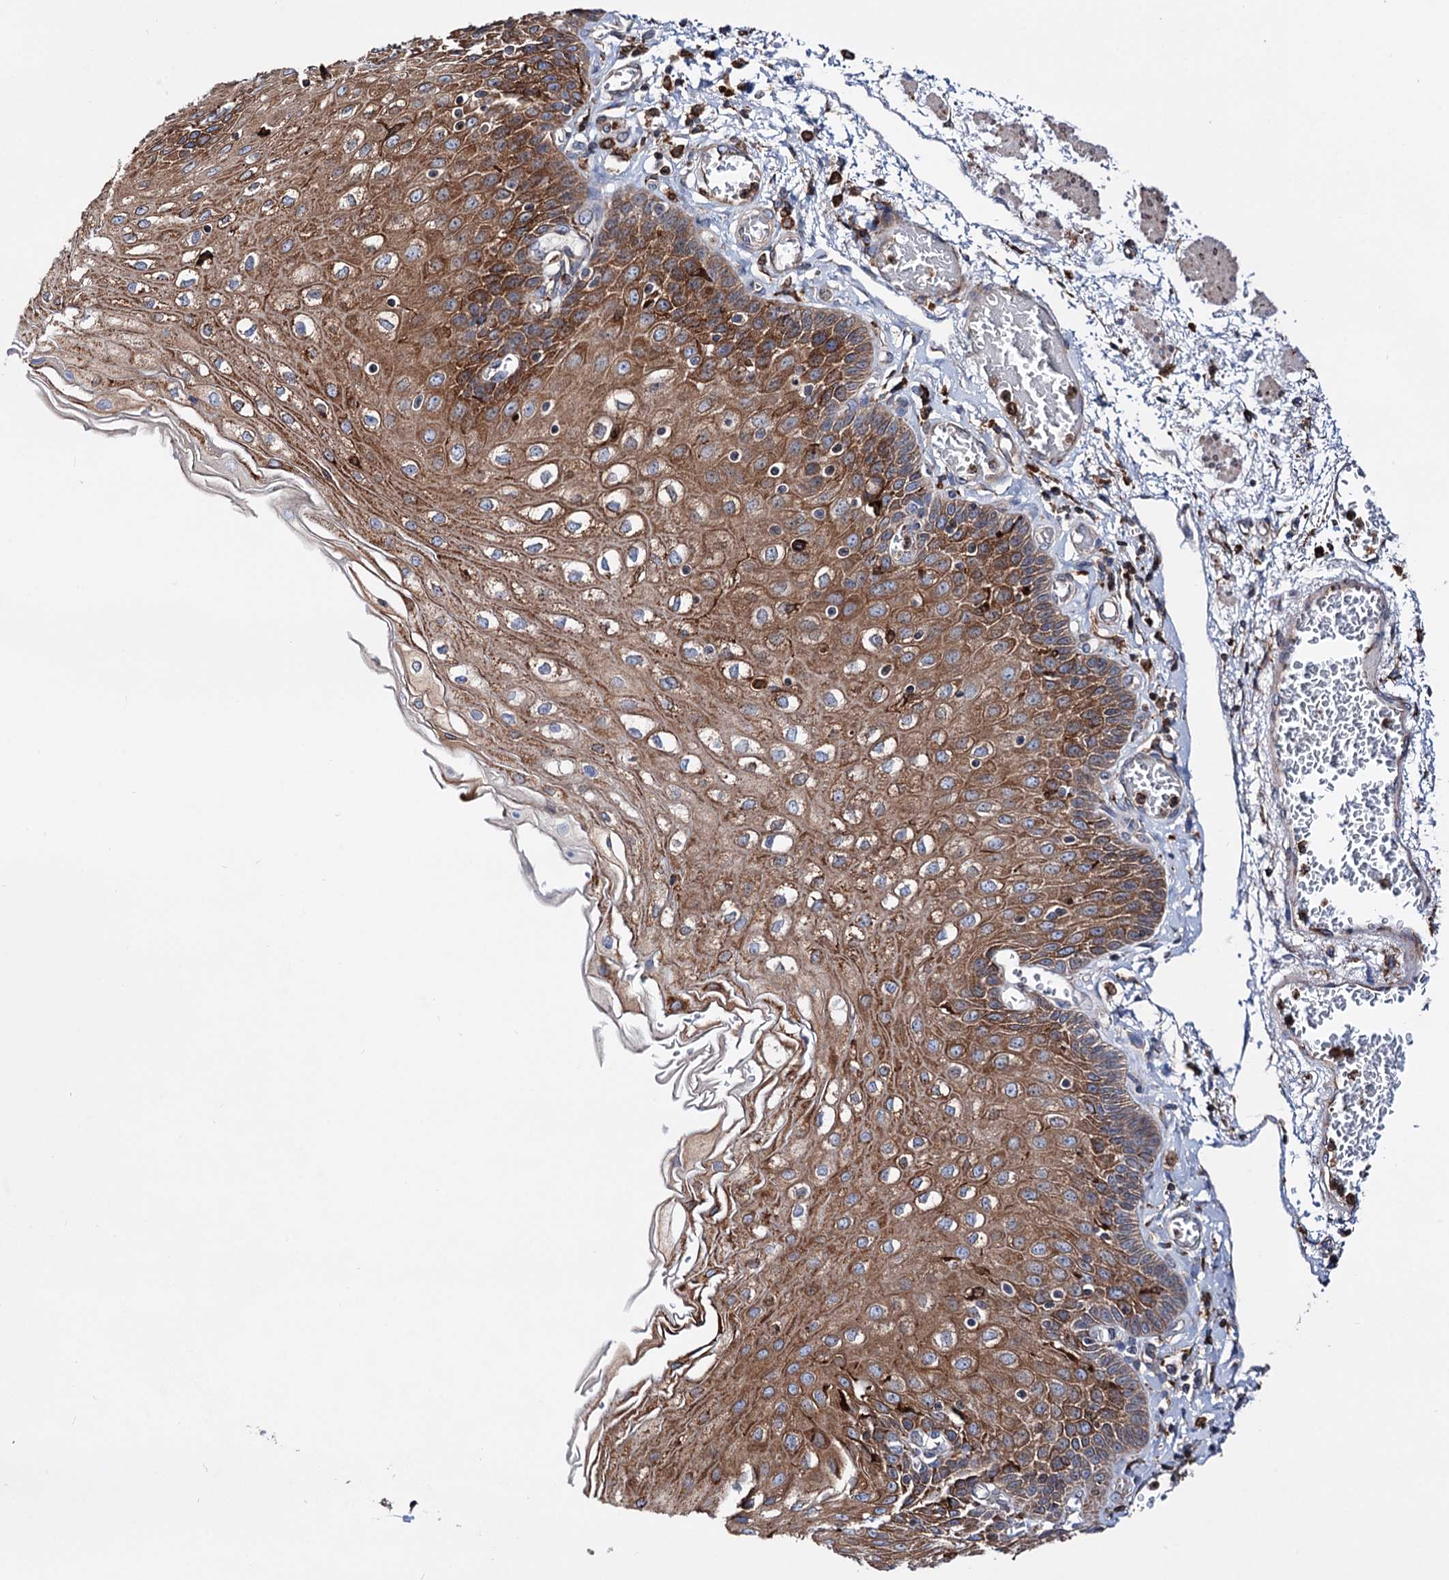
{"staining": {"intensity": "moderate", "quantity": ">75%", "location": "cytoplasmic/membranous"}, "tissue": "esophagus", "cell_type": "Squamous epithelial cells", "image_type": "normal", "snomed": [{"axis": "morphology", "description": "Normal tissue, NOS"}, {"axis": "topography", "description": "Esophagus"}], "caption": "The micrograph demonstrates immunohistochemical staining of normal esophagus. There is moderate cytoplasmic/membranous expression is present in about >75% of squamous epithelial cells. The protein of interest is shown in brown color, while the nuclei are stained blue.", "gene": "ERP29", "patient": {"sex": "male", "age": 81}}